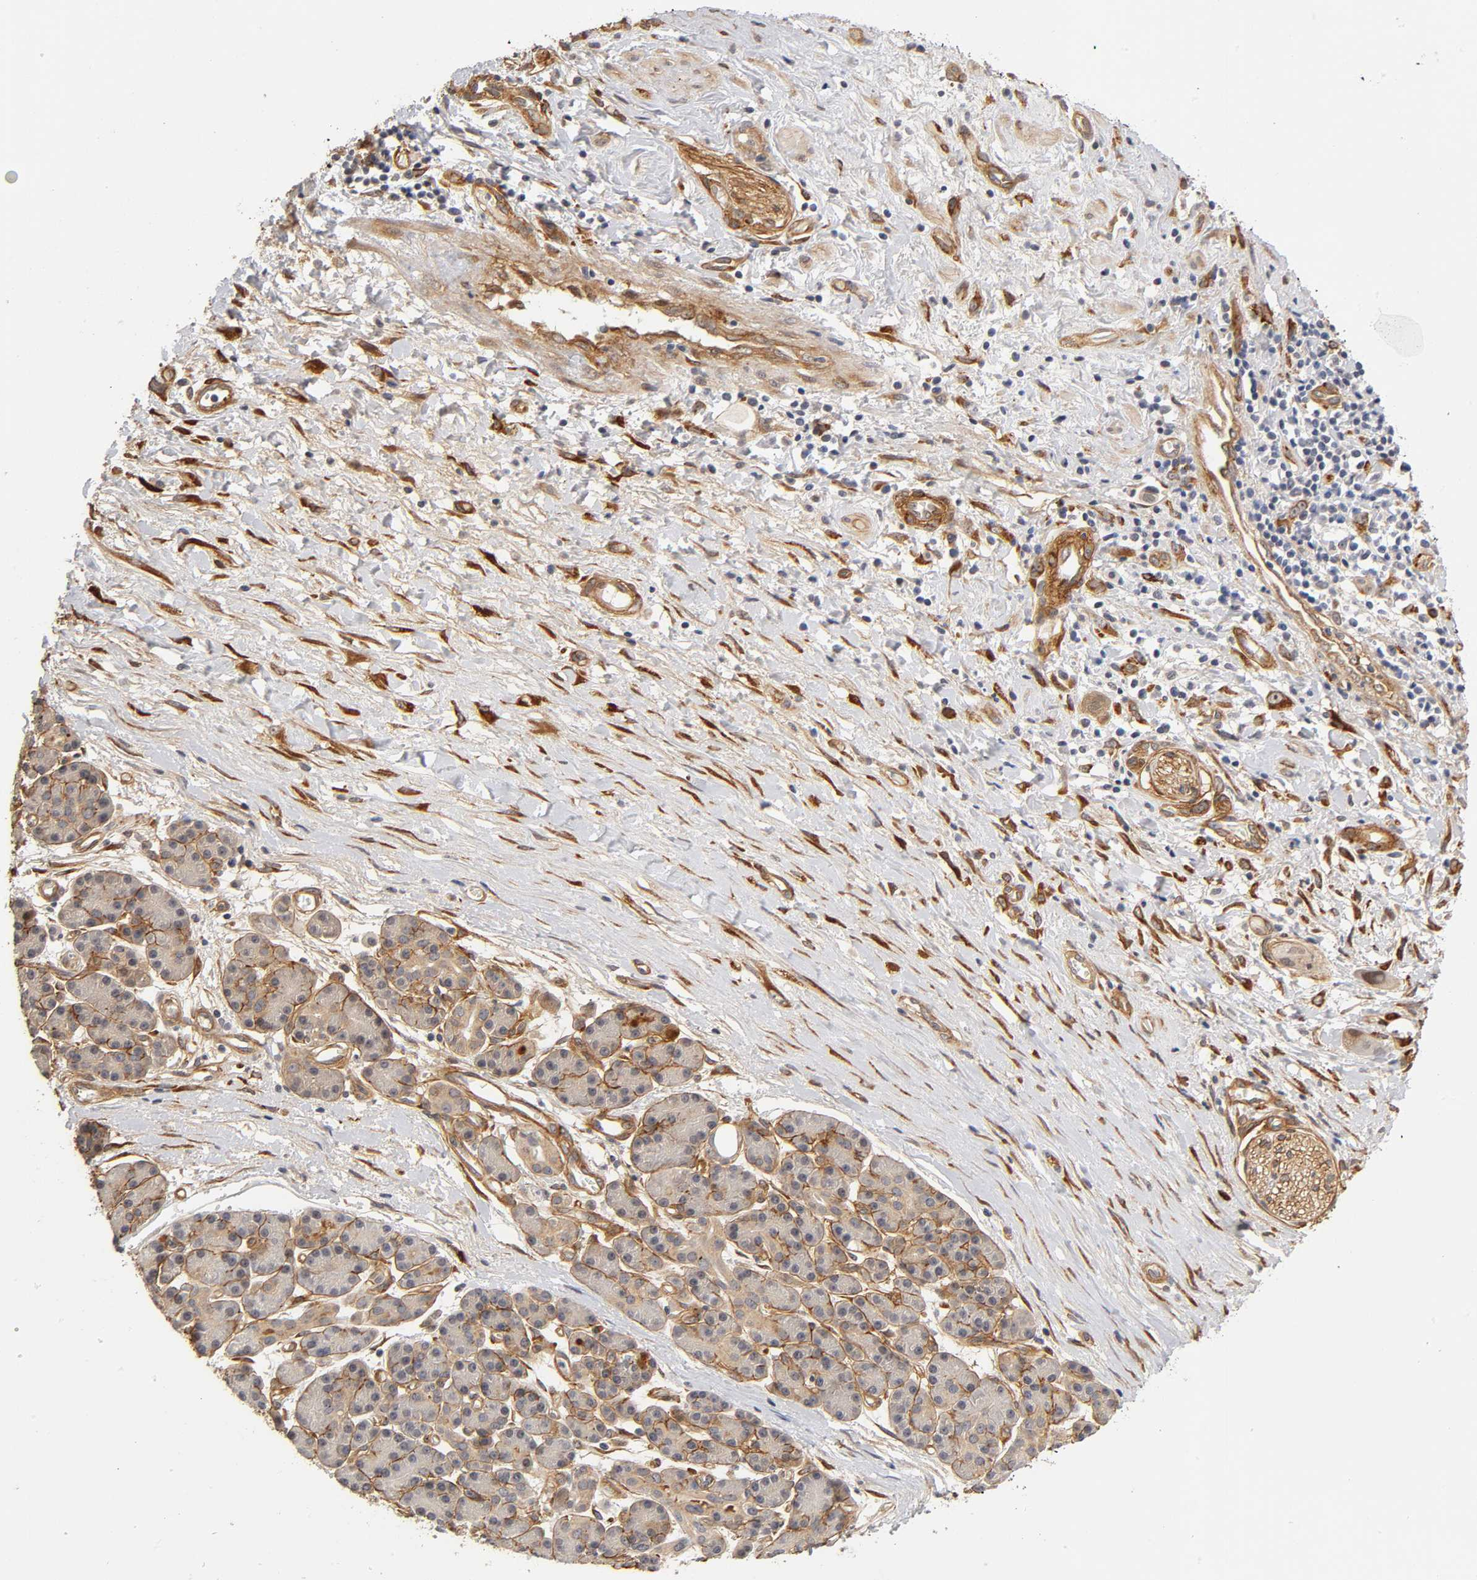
{"staining": {"intensity": "weak", "quantity": "25%-75%", "location": "cytoplasmic/membranous"}, "tissue": "pancreatic cancer", "cell_type": "Tumor cells", "image_type": "cancer", "snomed": [{"axis": "morphology", "description": "Adenocarcinoma, NOS"}, {"axis": "topography", "description": "Pancreas"}], "caption": "Pancreatic cancer (adenocarcinoma) stained with DAB (3,3'-diaminobenzidine) immunohistochemistry (IHC) shows low levels of weak cytoplasmic/membranous expression in about 25%-75% of tumor cells.", "gene": "LAMB1", "patient": {"sex": "female", "age": 60}}